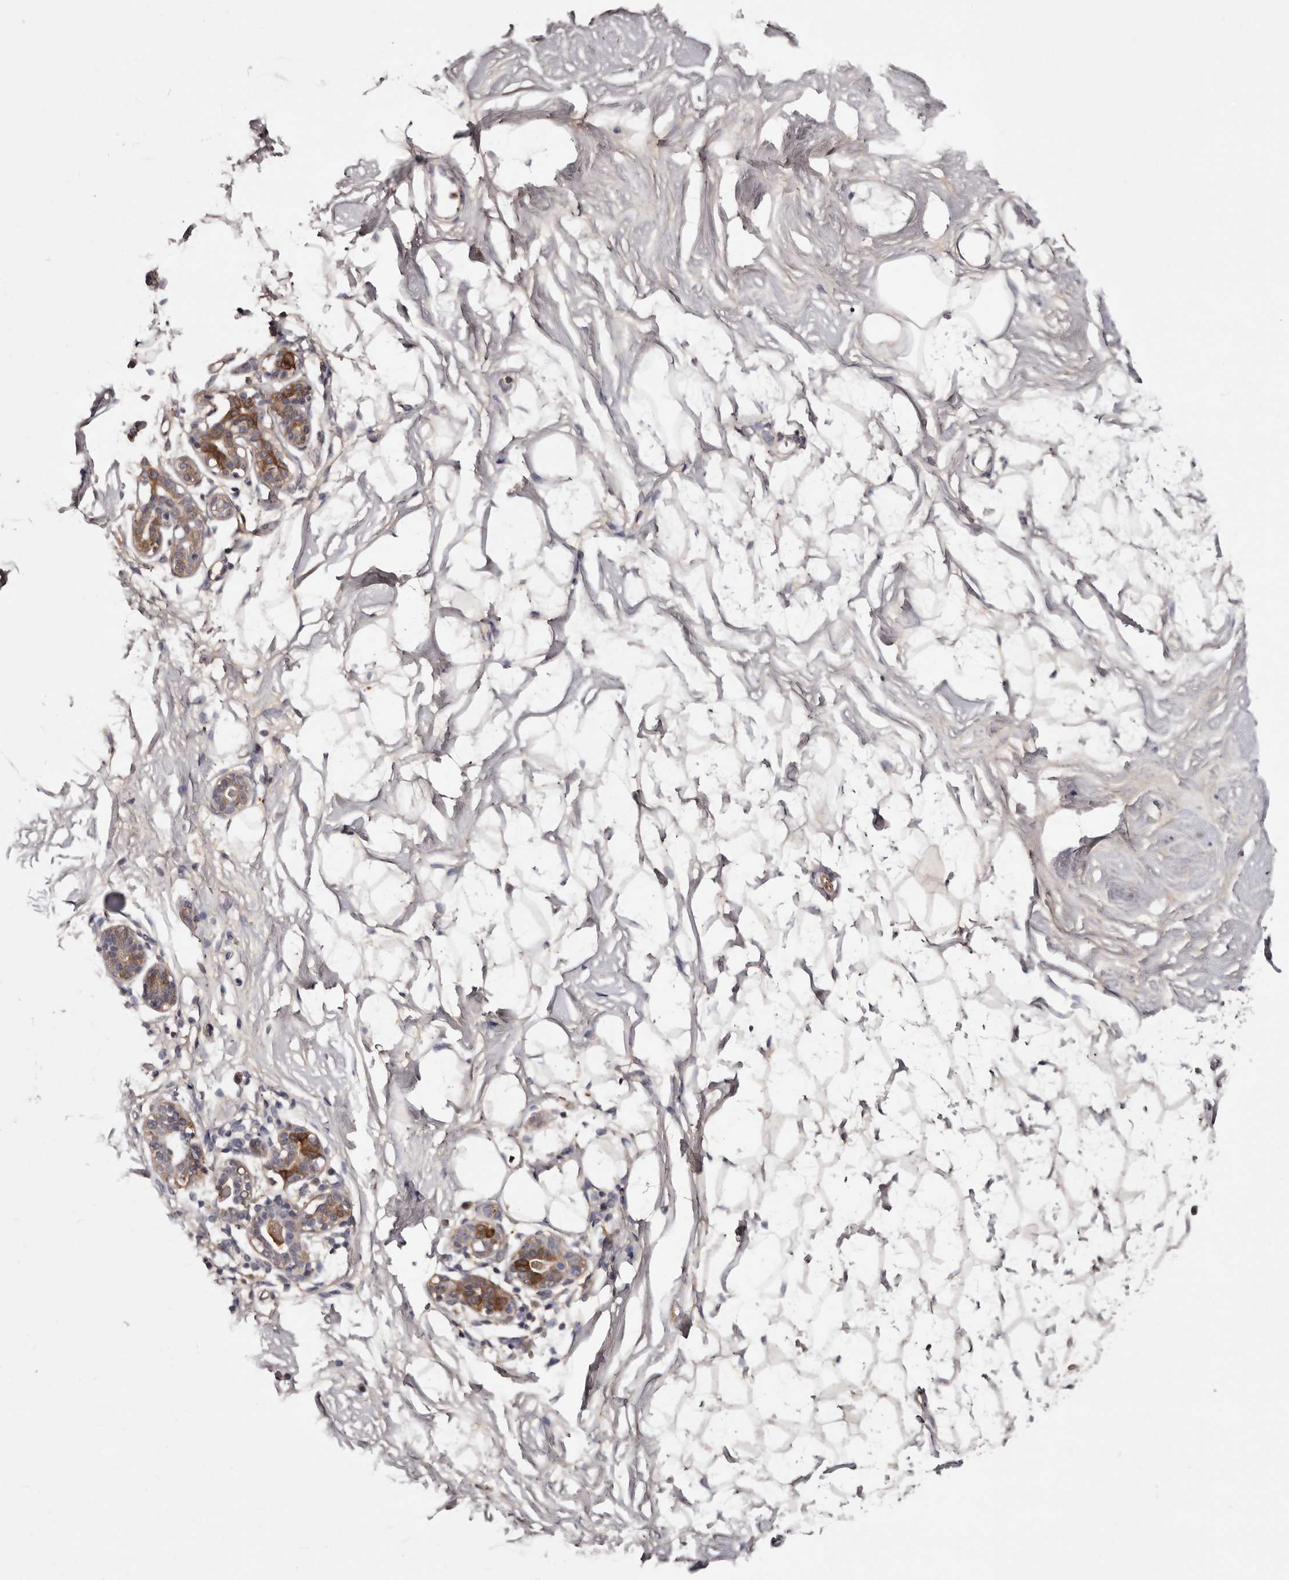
{"staining": {"intensity": "weak", "quantity": "25%-75%", "location": "cytoplasmic/membranous"}, "tissue": "breast", "cell_type": "Adipocytes", "image_type": "normal", "snomed": [{"axis": "morphology", "description": "Normal tissue, NOS"}, {"axis": "topography", "description": "Breast"}], "caption": "Protein staining of normal breast demonstrates weak cytoplasmic/membranous staining in about 25%-75% of adipocytes.", "gene": "CYP1B1", "patient": {"sex": "female", "age": 26}}